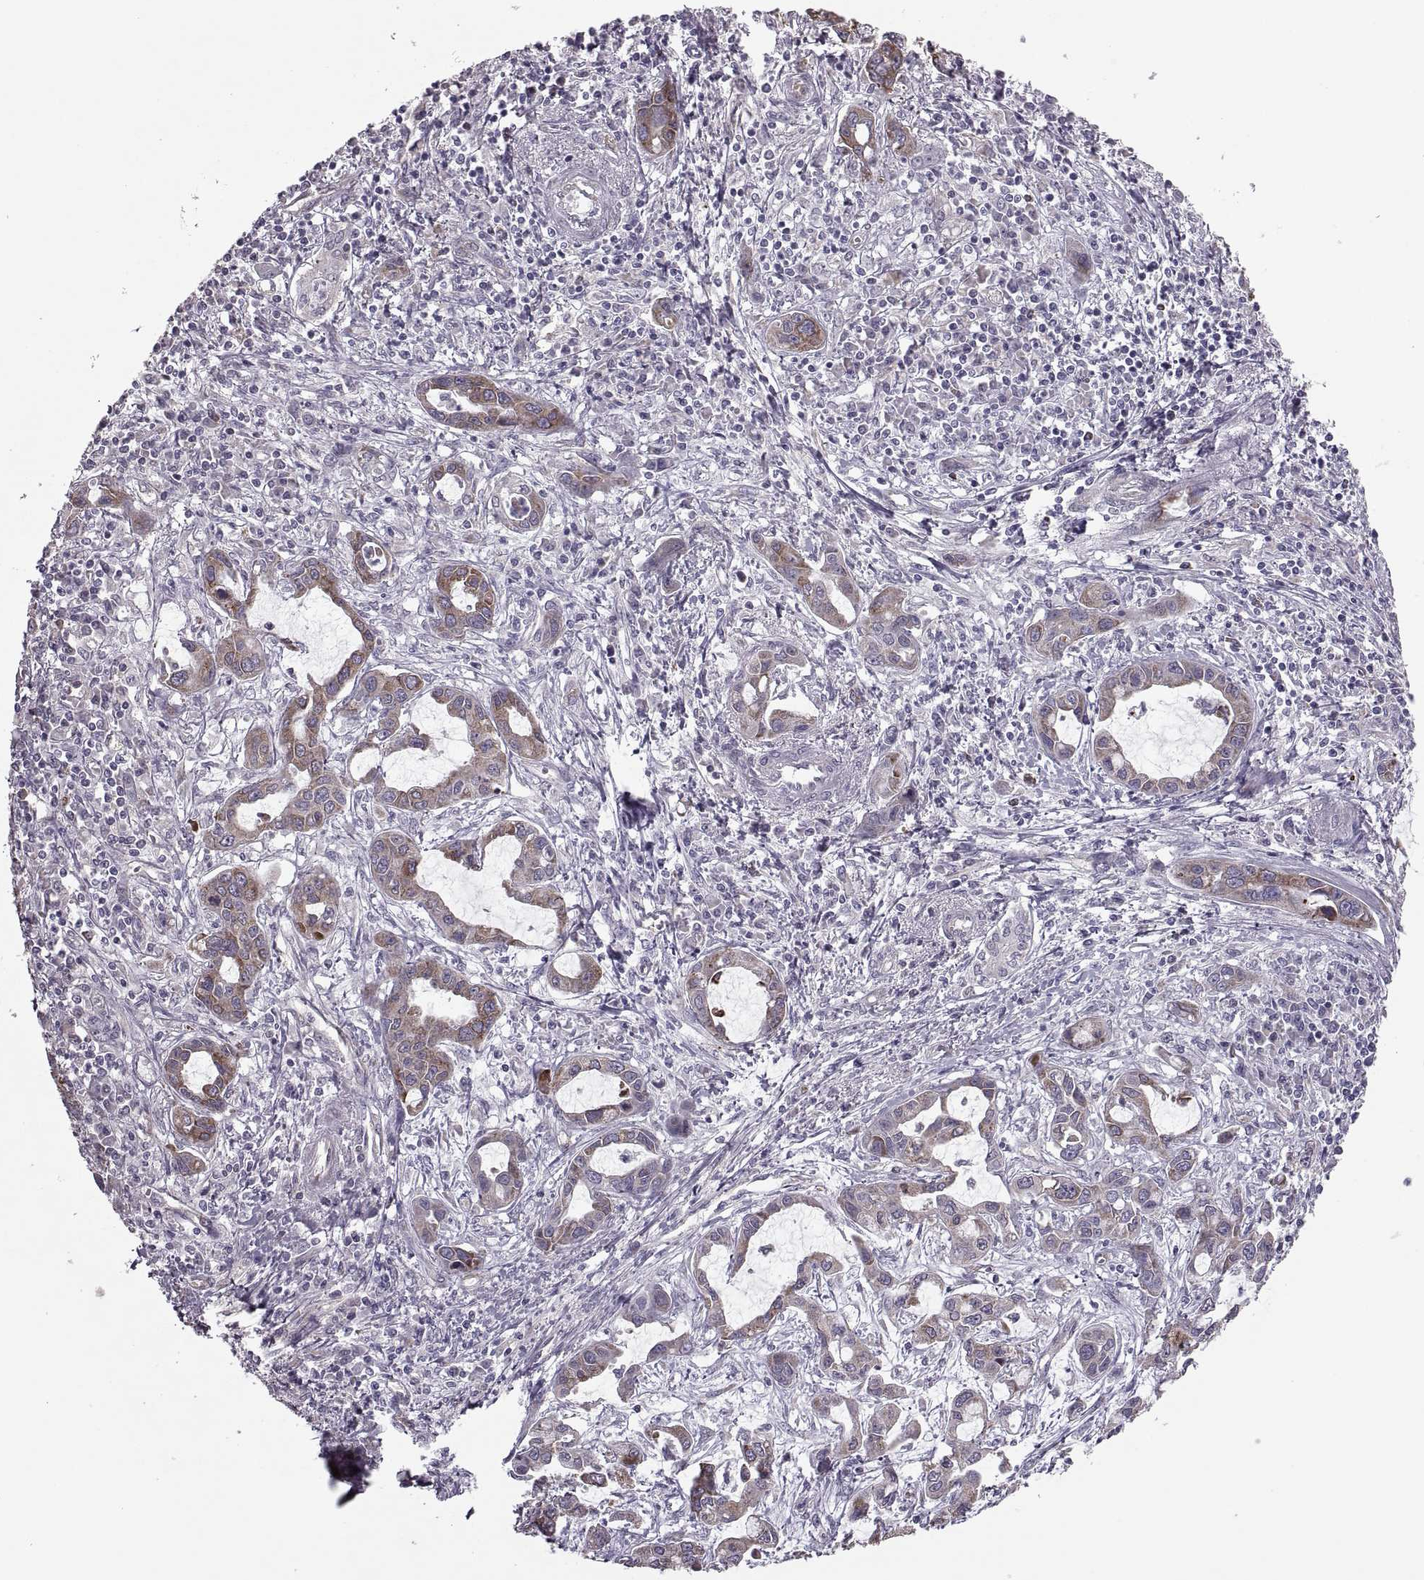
{"staining": {"intensity": "moderate", "quantity": ">75%", "location": "cytoplasmic/membranous"}, "tissue": "liver cancer", "cell_type": "Tumor cells", "image_type": "cancer", "snomed": [{"axis": "morphology", "description": "Cholangiocarcinoma"}, {"axis": "topography", "description": "Liver"}], "caption": "Brown immunohistochemical staining in human cholangiocarcinoma (liver) demonstrates moderate cytoplasmic/membranous positivity in approximately >75% of tumor cells.", "gene": "PABPC1", "patient": {"sex": "male", "age": 58}}